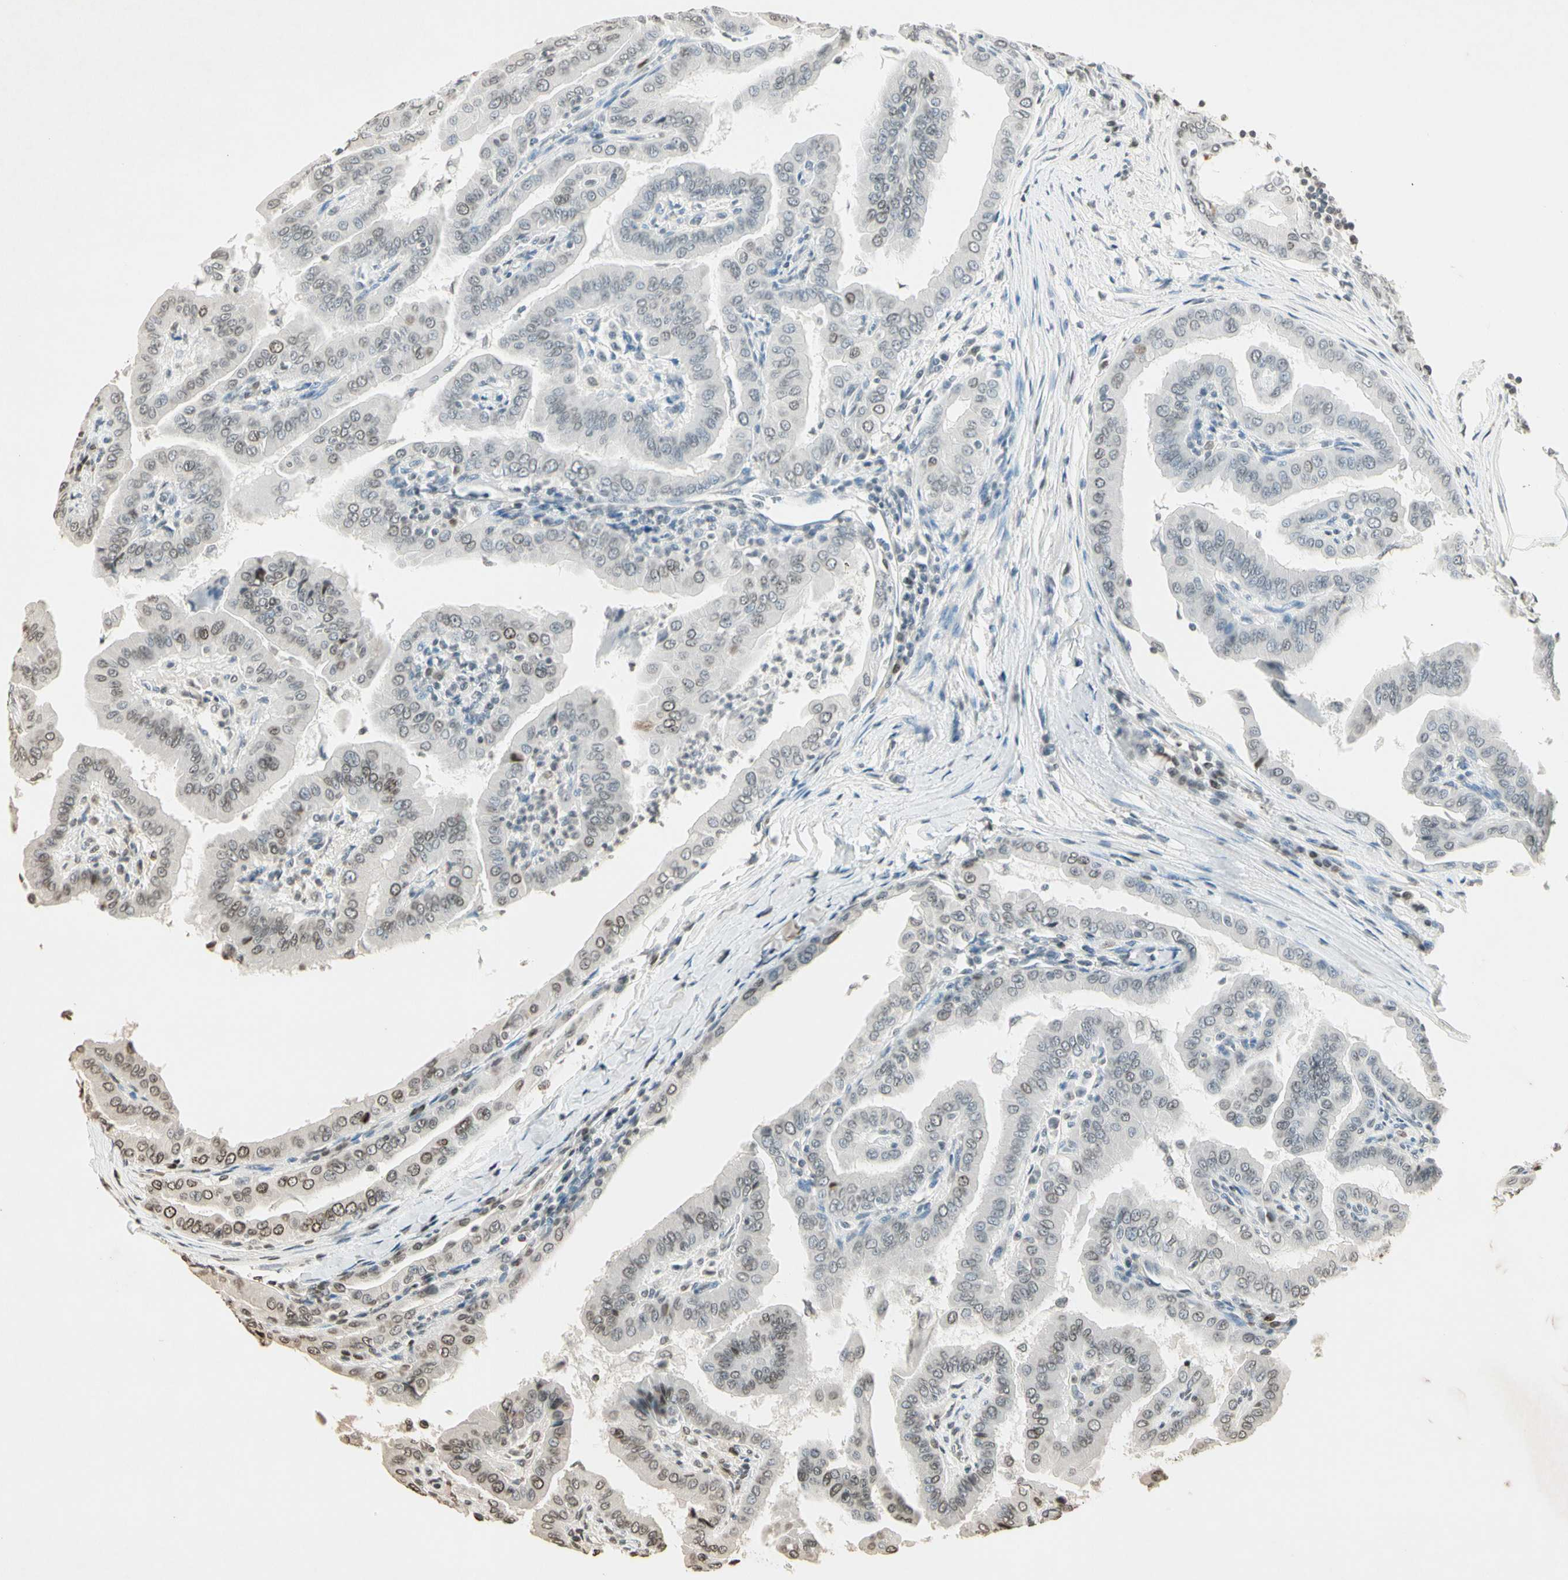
{"staining": {"intensity": "weak", "quantity": "<25%", "location": "nuclear"}, "tissue": "thyroid cancer", "cell_type": "Tumor cells", "image_type": "cancer", "snomed": [{"axis": "morphology", "description": "Papillary adenocarcinoma, NOS"}, {"axis": "topography", "description": "Thyroid gland"}], "caption": "This is a photomicrograph of immunohistochemistry staining of papillary adenocarcinoma (thyroid), which shows no expression in tumor cells. The staining was performed using DAB (3,3'-diaminobenzidine) to visualize the protein expression in brown, while the nuclei were stained in blue with hematoxylin (Magnification: 20x).", "gene": "TOP1", "patient": {"sex": "male", "age": 33}}